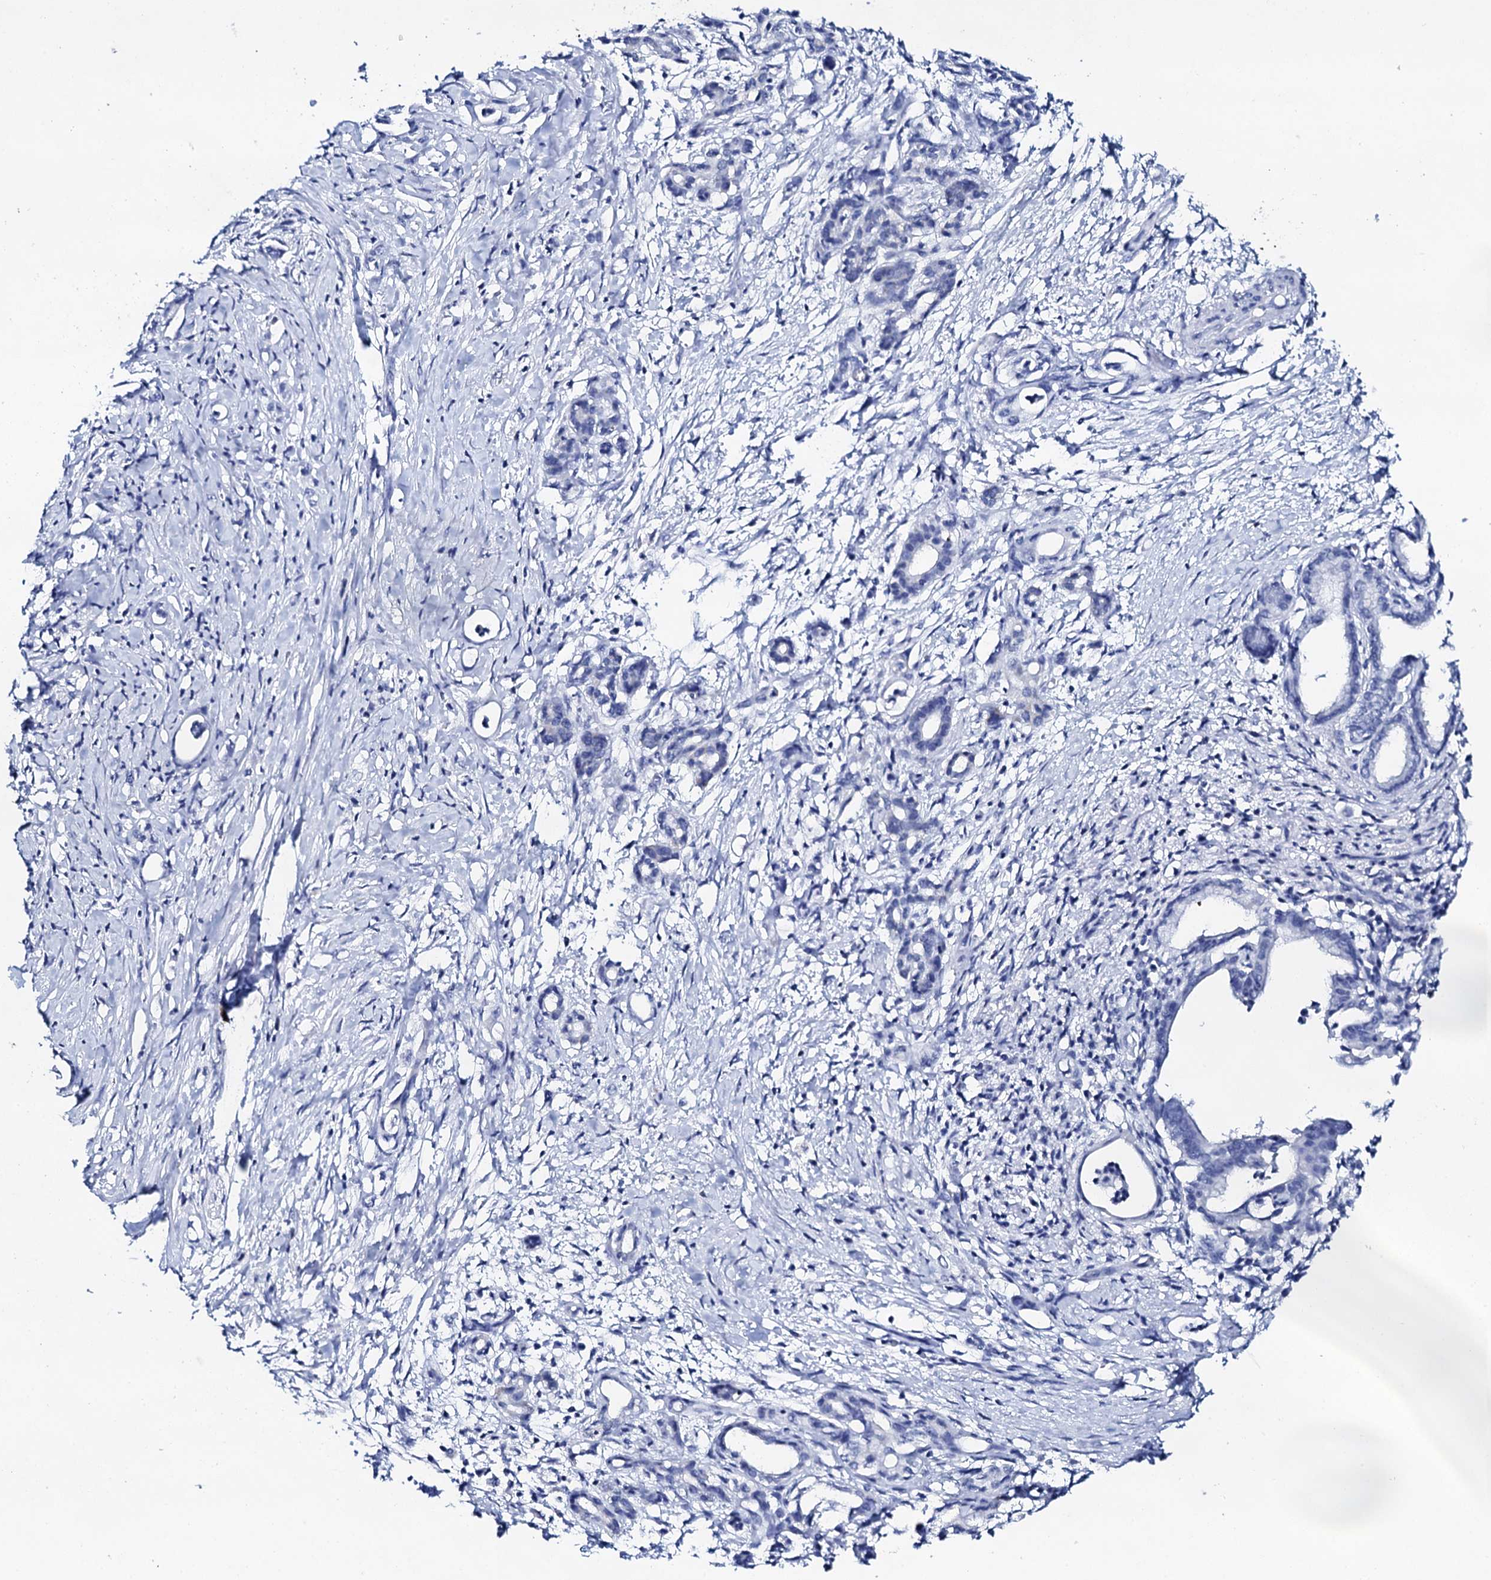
{"staining": {"intensity": "negative", "quantity": "none", "location": "none"}, "tissue": "pancreatic cancer", "cell_type": "Tumor cells", "image_type": "cancer", "snomed": [{"axis": "morphology", "description": "Adenocarcinoma, NOS"}, {"axis": "topography", "description": "Pancreas"}], "caption": "Pancreatic adenocarcinoma was stained to show a protein in brown. There is no significant positivity in tumor cells.", "gene": "FBXL16", "patient": {"sex": "female", "age": 55}}